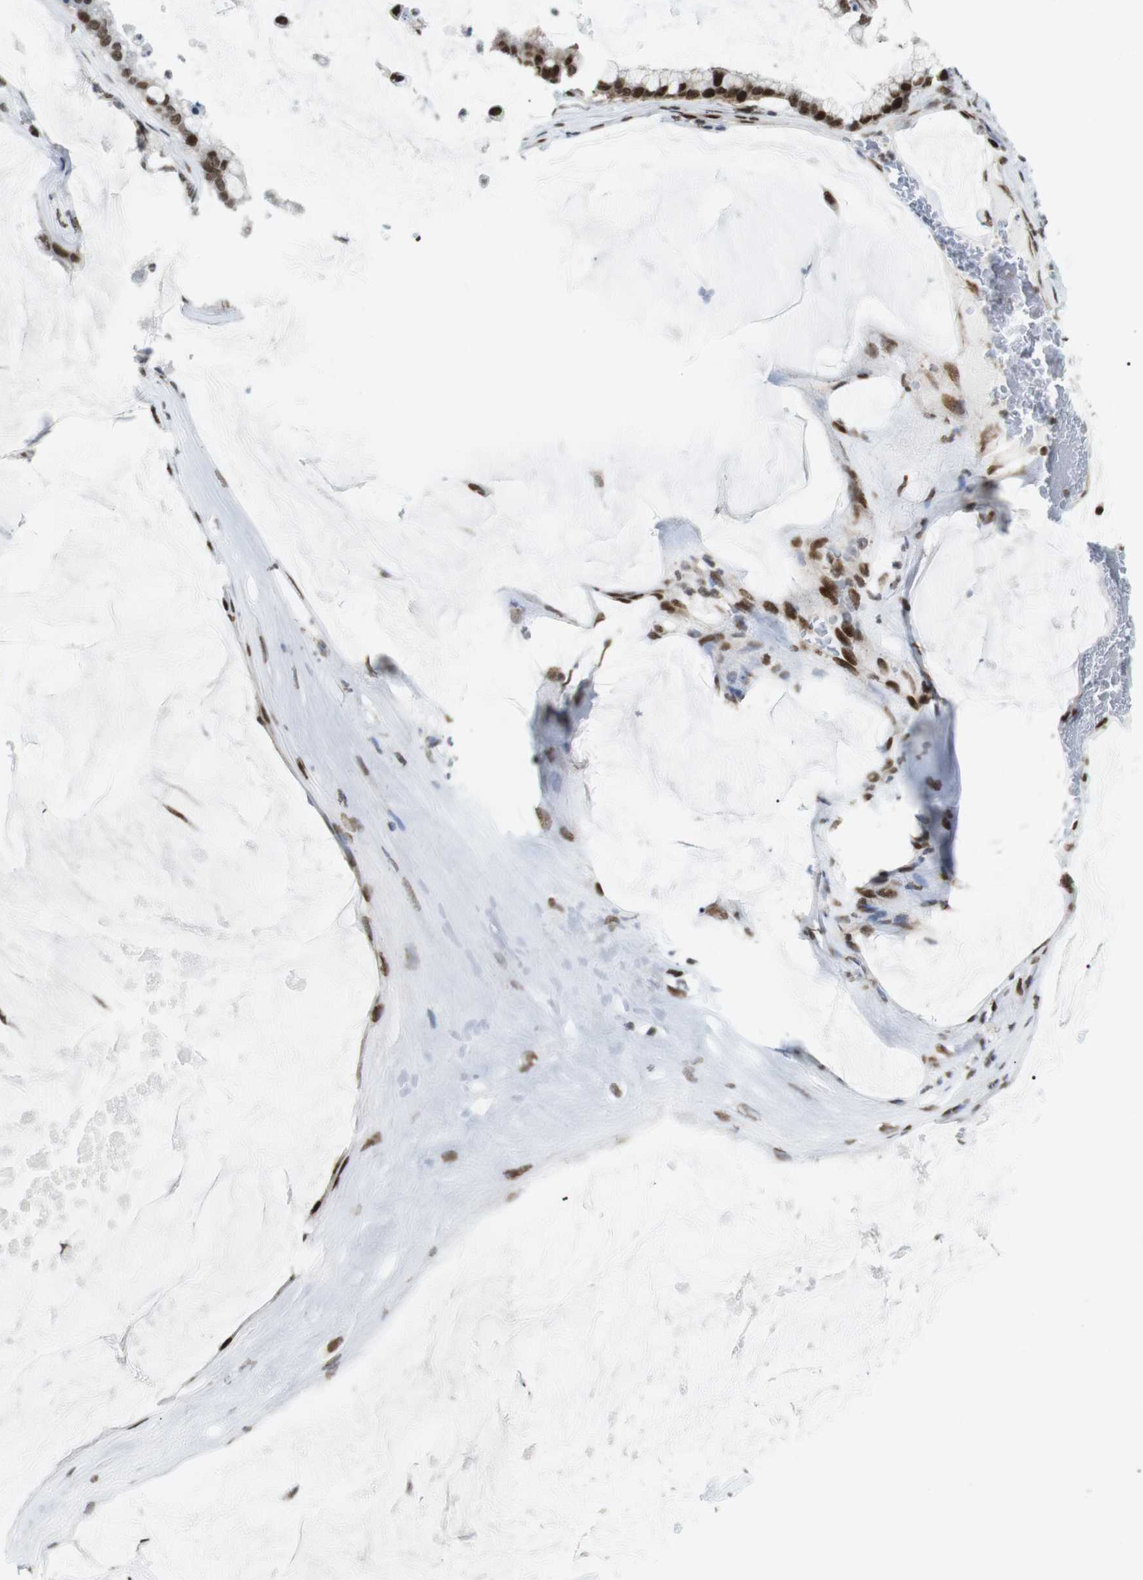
{"staining": {"intensity": "strong", "quantity": ">75%", "location": "nuclear"}, "tissue": "pancreatic cancer", "cell_type": "Tumor cells", "image_type": "cancer", "snomed": [{"axis": "morphology", "description": "Adenocarcinoma, NOS"}, {"axis": "topography", "description": "Pancreas"}], "caption": "High-magnification brightfield microscopy of pancreatic cancer (adenocarcinoma) stained with DAB (3,3'-diaminobenzidine) (brown) and counterstained with hematoxylin (blue). tumor cells exhibit strong nuclear positivity is appreciated in about>75% of cells.", "gene": "CDC27", "patient": {"sex": "male", "age": 41}}